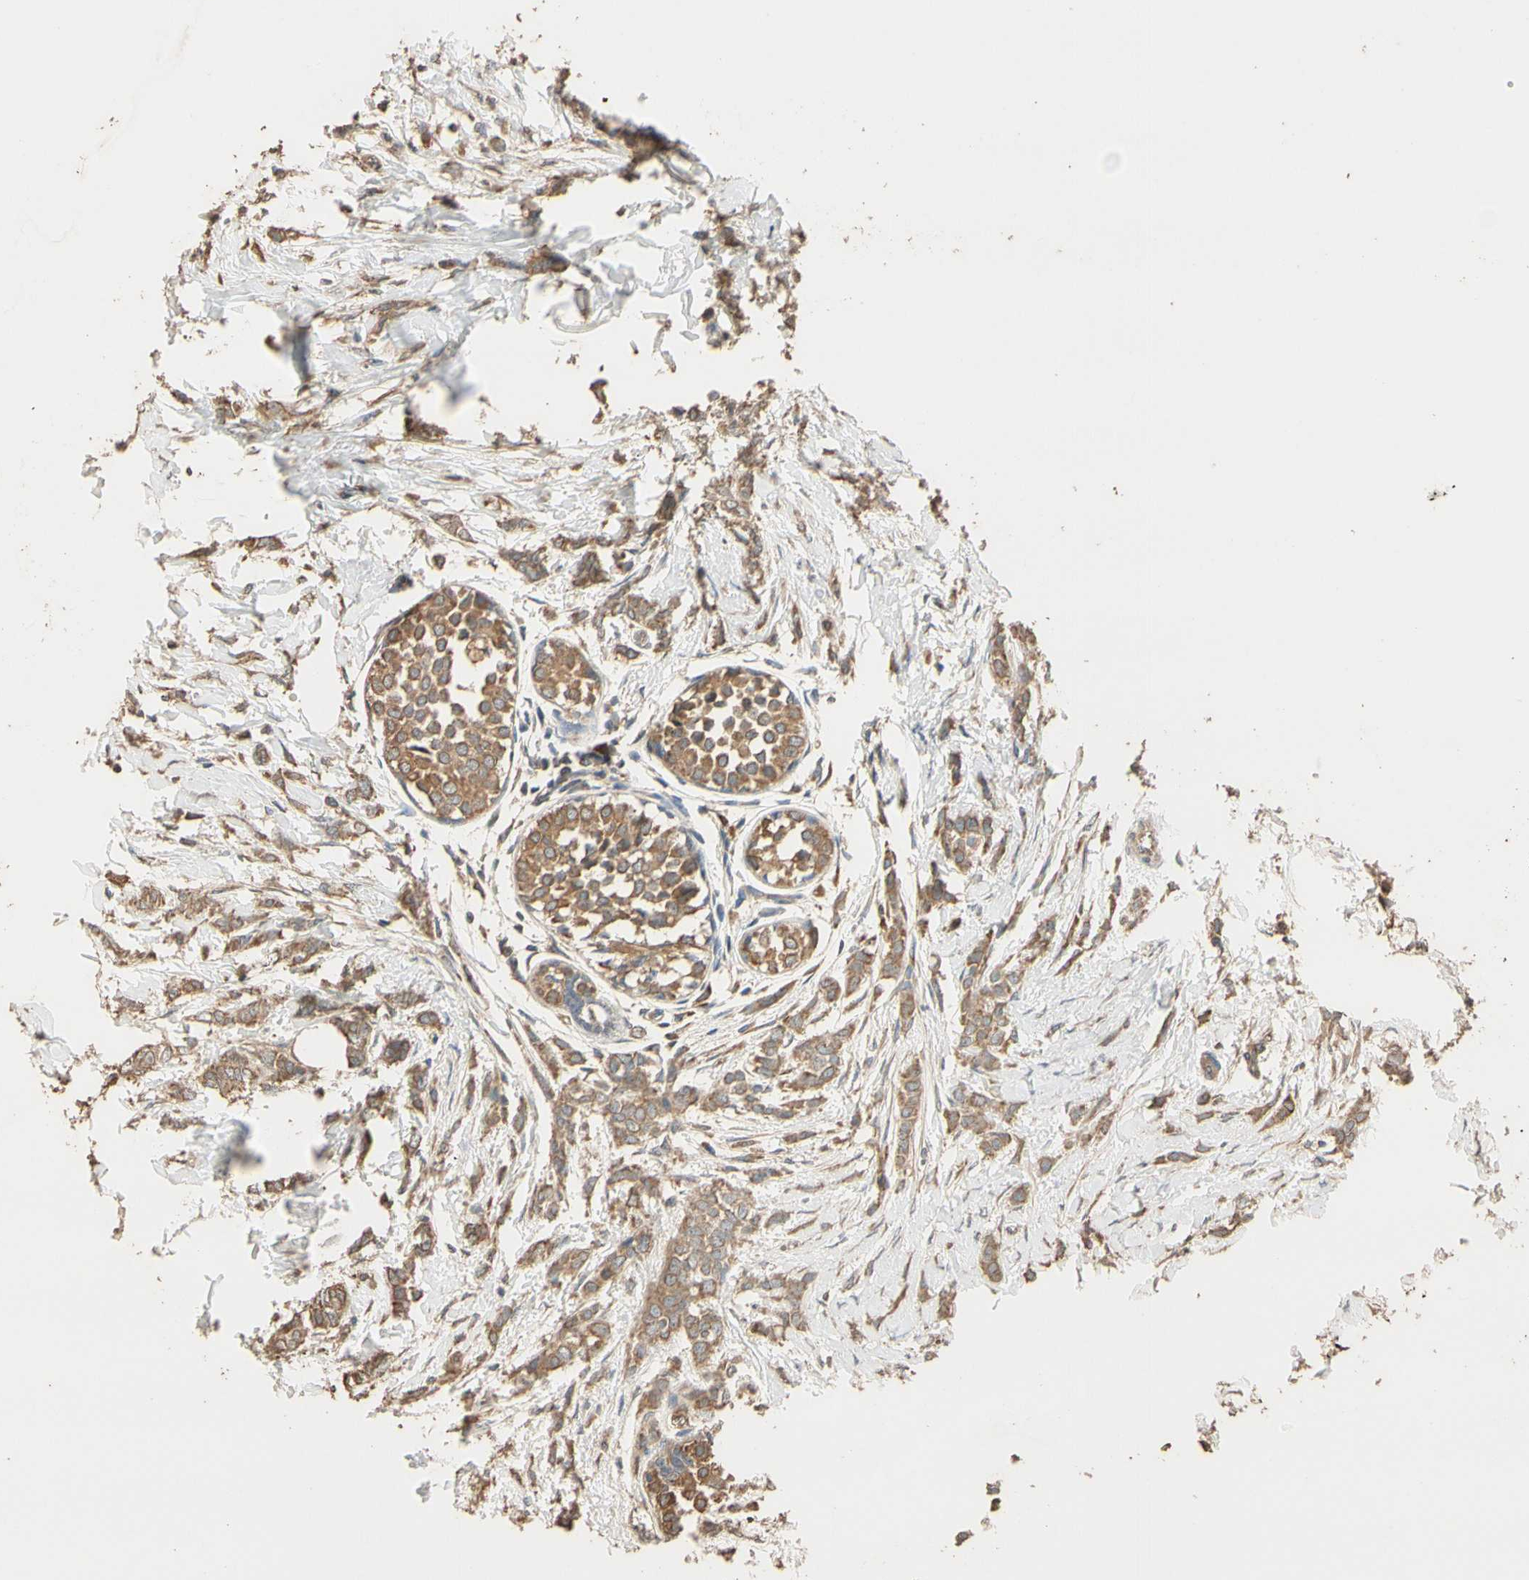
{"staining": {"intensity": "moderate", "quantity": ">75%", "location": "cytoplasmic/membranous"}, "tissue": "breast cancer", "cell_type": "Tumor cells", "image_type": "cancer", "snomed": [{"axis": "morphology", "description": "Lobular carcinoma, in situ"}, {"axis": "morphology", "description": "Lobular carcinoma"}, {"axis": "topography", "description": "Breast"}], "caption": "Breast lobular carcinoma stained with DAB (3,3'-diaminobenzidine) immunohistochemistry (IHC) exhibits medium levels of moderate cytoplasmic/membranous staining in approximately >75% of tumor cells.", "gene": "STX18", "patient": {"sex": "female", "age": 41}}